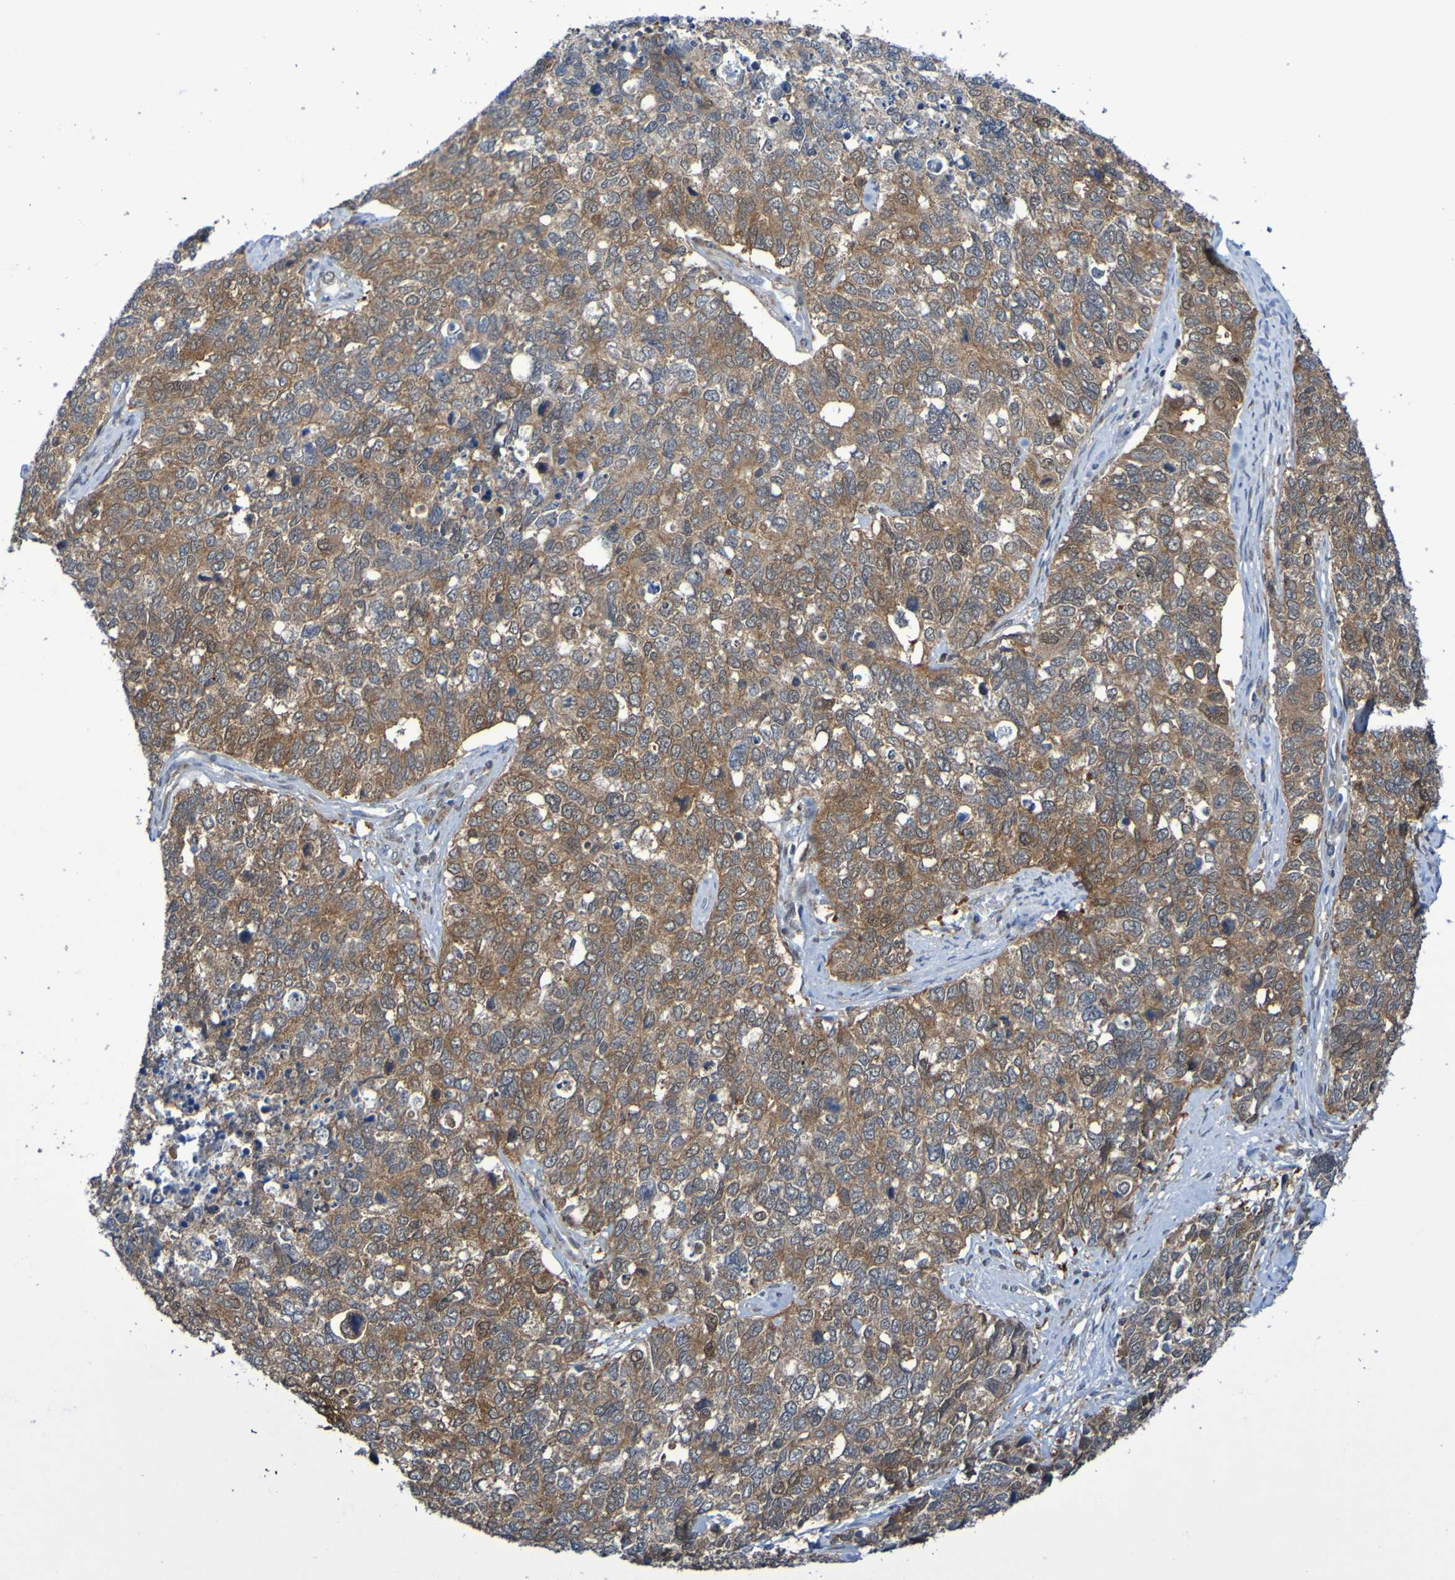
{"staining": {"intensity": "moderate", "quantity": ">75%", "location": "cytoplasmic/membranous"}, "tissue": "cervical cancer", "cell_type": "Tumor cells", "image_type": "cancer", "snomed": [{"axis": "morphology", "description": "Squamous cell carcinoma, NOS"}, {"axis": "topography", "description": "Cervix"}], "caption": "IHC staining of cervical squamous cell carcinoma, which exhibits medium levels of moderate cytoplasmic/membranous expression in approximately >75% of tumor cells indicating moderate cytoplasmic/membranous protein staining. The staining was performed using DAB (3,3'-diaminobenzidine) (brown) for protein detection and nuclei were counterstained in hematoxylin (blue).", "gene": "ATIC", "patient": {"sex": "female", "age": 63}}